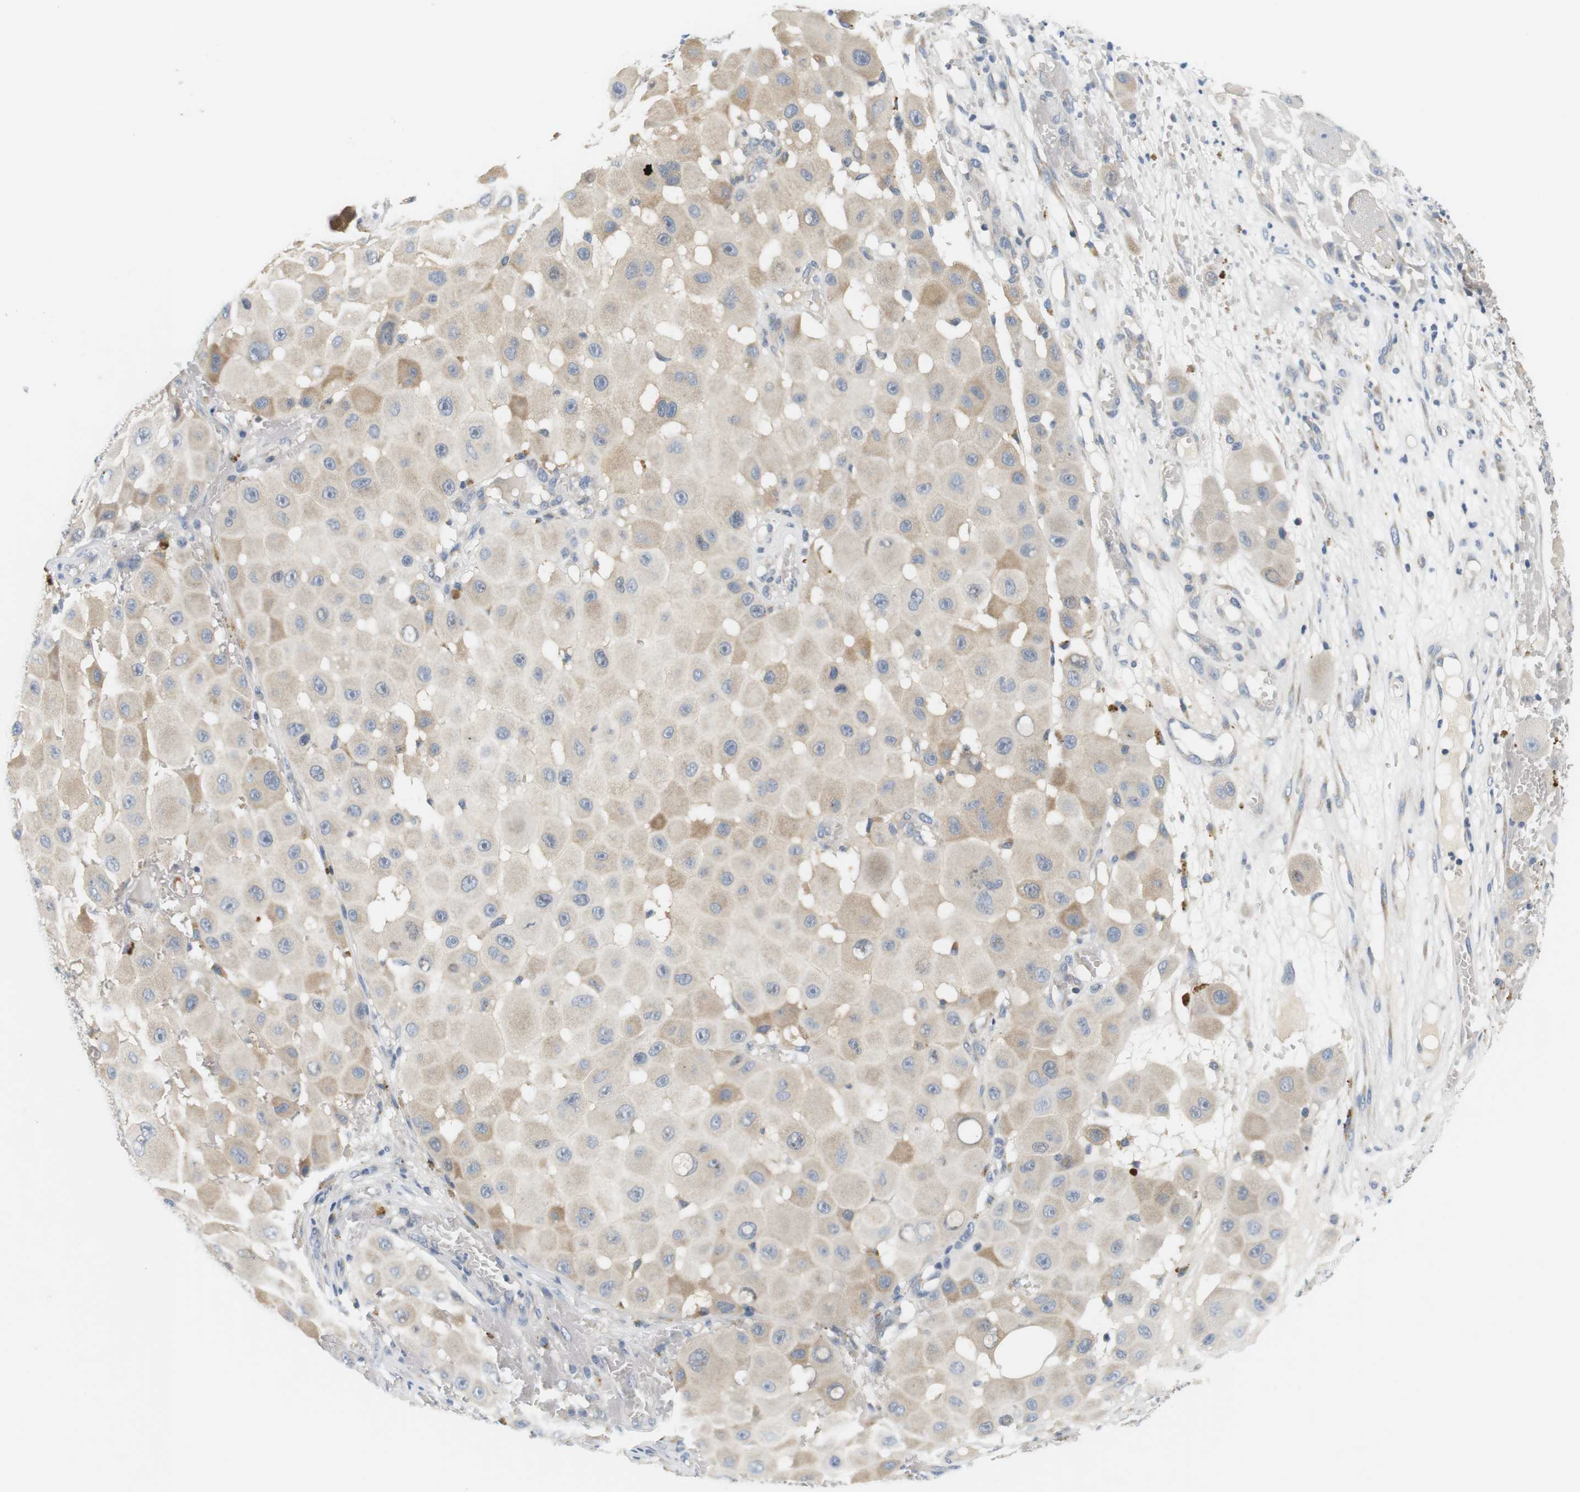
{"staining": {"intensity": "negative", "quantity": "none", "location": "none"}, "tissue": "melanoma", "cell_type": "Tumor cells", "image_type": "cancer", "snomed": [{"axis": "morphology", "description": "Malignant melanoma, NOS"}, {"axis": "topography", "description": "Skin"}], "caption": "DAB (3,3'-diaminobenzidine) immunohistochemical staining of human melanoma reveals no significant staining in tumor cells.", "gene": "EVA1C", "patient": {"sex": "female", "age": 81}}